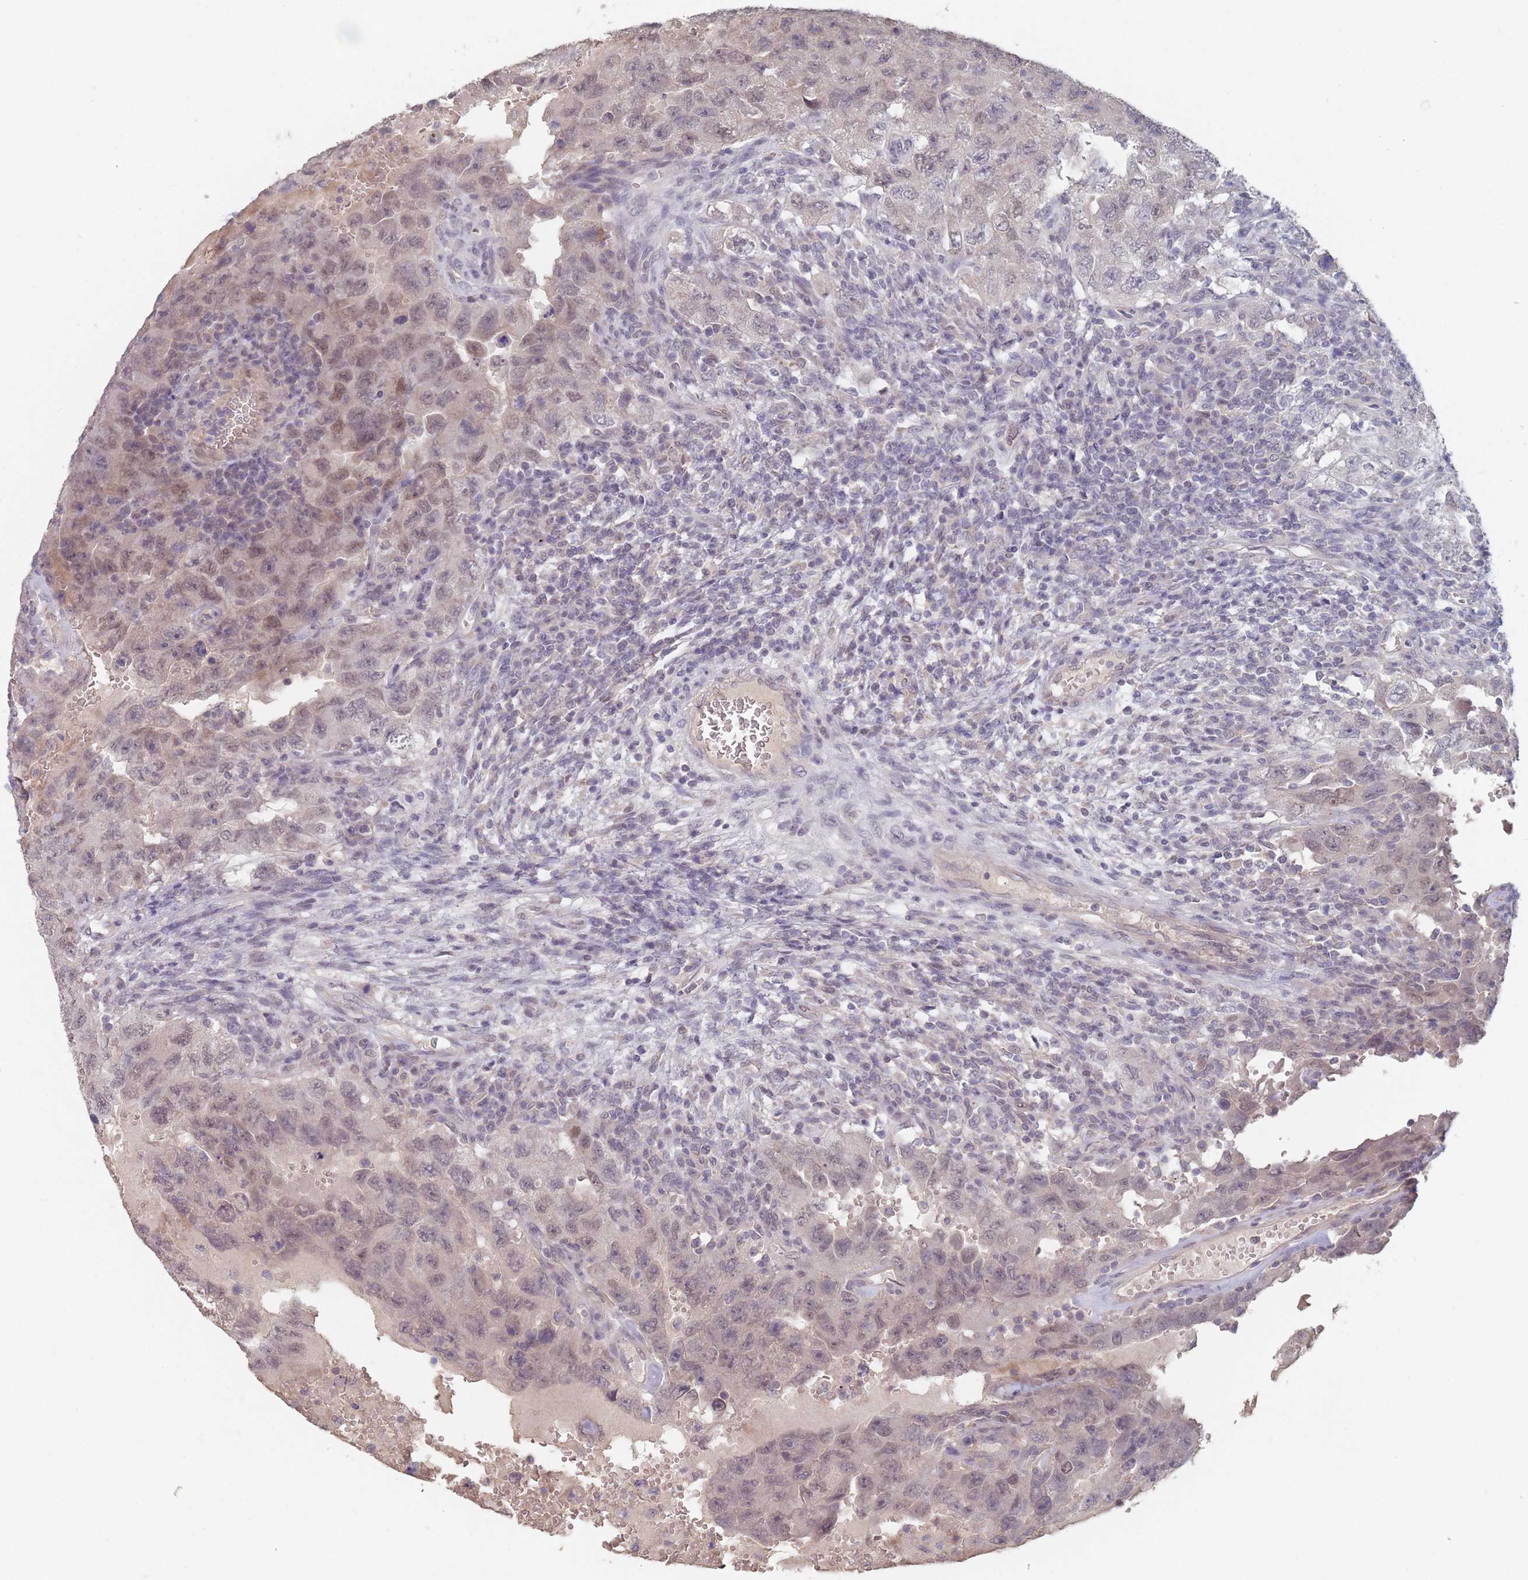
{"staining": {"intensity": "weak", "quantity": "<25%", "location": "cytoplasmic/membranous,nuclear"}, "tissue": "testis cancer", "cell_type": "Tumor cells", "image_type": "cancer", "snomed": [{"axis": "morphology", "description": "Carcinoma, Embryonal, NOS"}, {"axis": "topography", "description": "Testis"}], "caption": "High power microscopy micrograph of an immunohistochemistry image of testis embryonal carcinoma, revealing no significant staining in tumor cells.", "gene": "ANKRD10", "patient": {"sex": "male", "age": 26}}